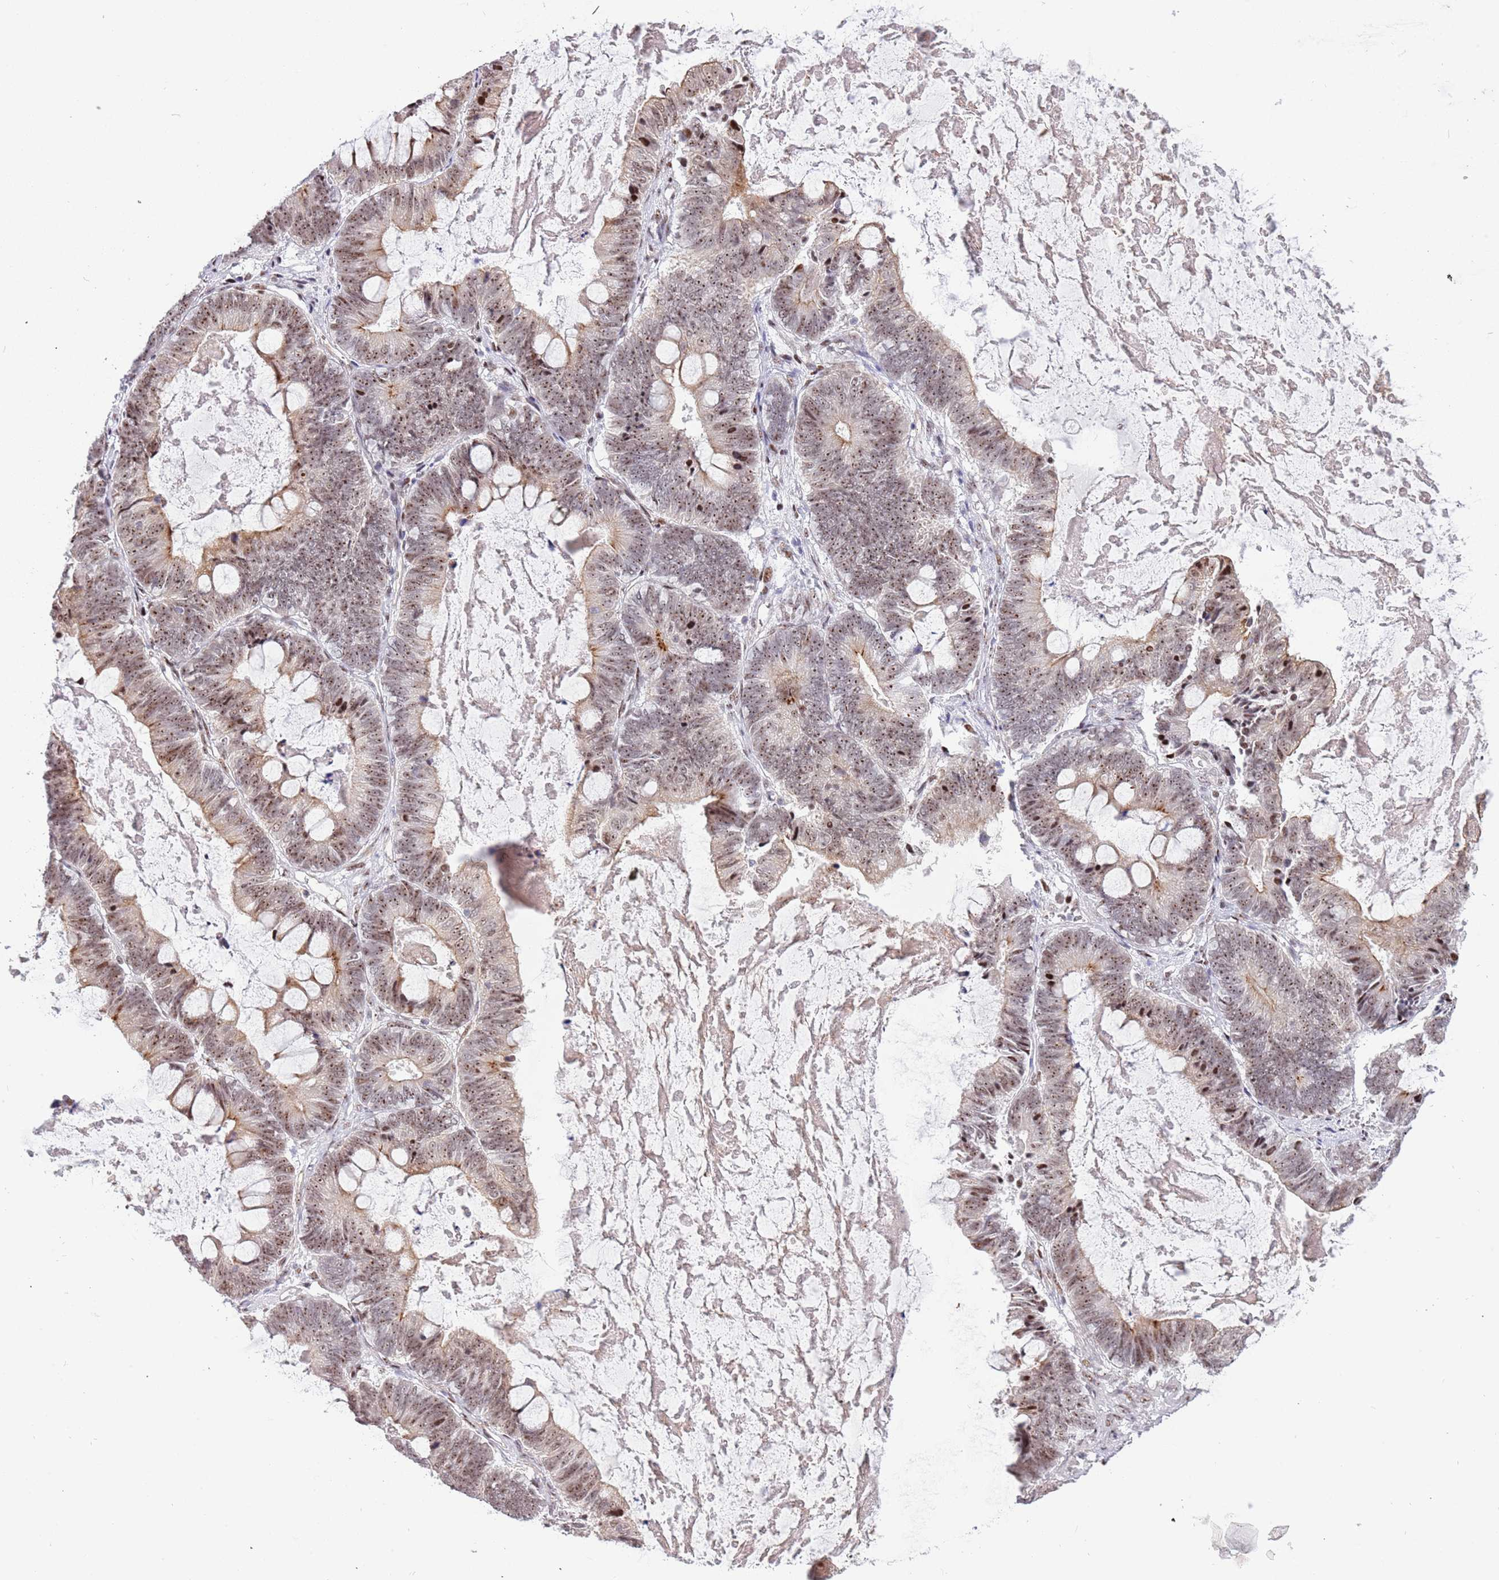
{"staining": {"intensity": "moderate", "quantity": ">75%", "location": "nuclear"}, "tissue": "ovarian cancer", "cell_type": "Tumor cells", "image_type": "cancer", "snomed": [{"axis": "morphology", "description": "Cystadenocarcinoma, mucinous, NOS"}, {"axis": "topography", "description": "Ovary"}], "caption": "Ovarian cancer stained with a brown dye displays moderate nuclear positive positivity in about >75% of tumor cells.", "gene": "LRMDA", "patient": {"sex": "female", "age": 61}}